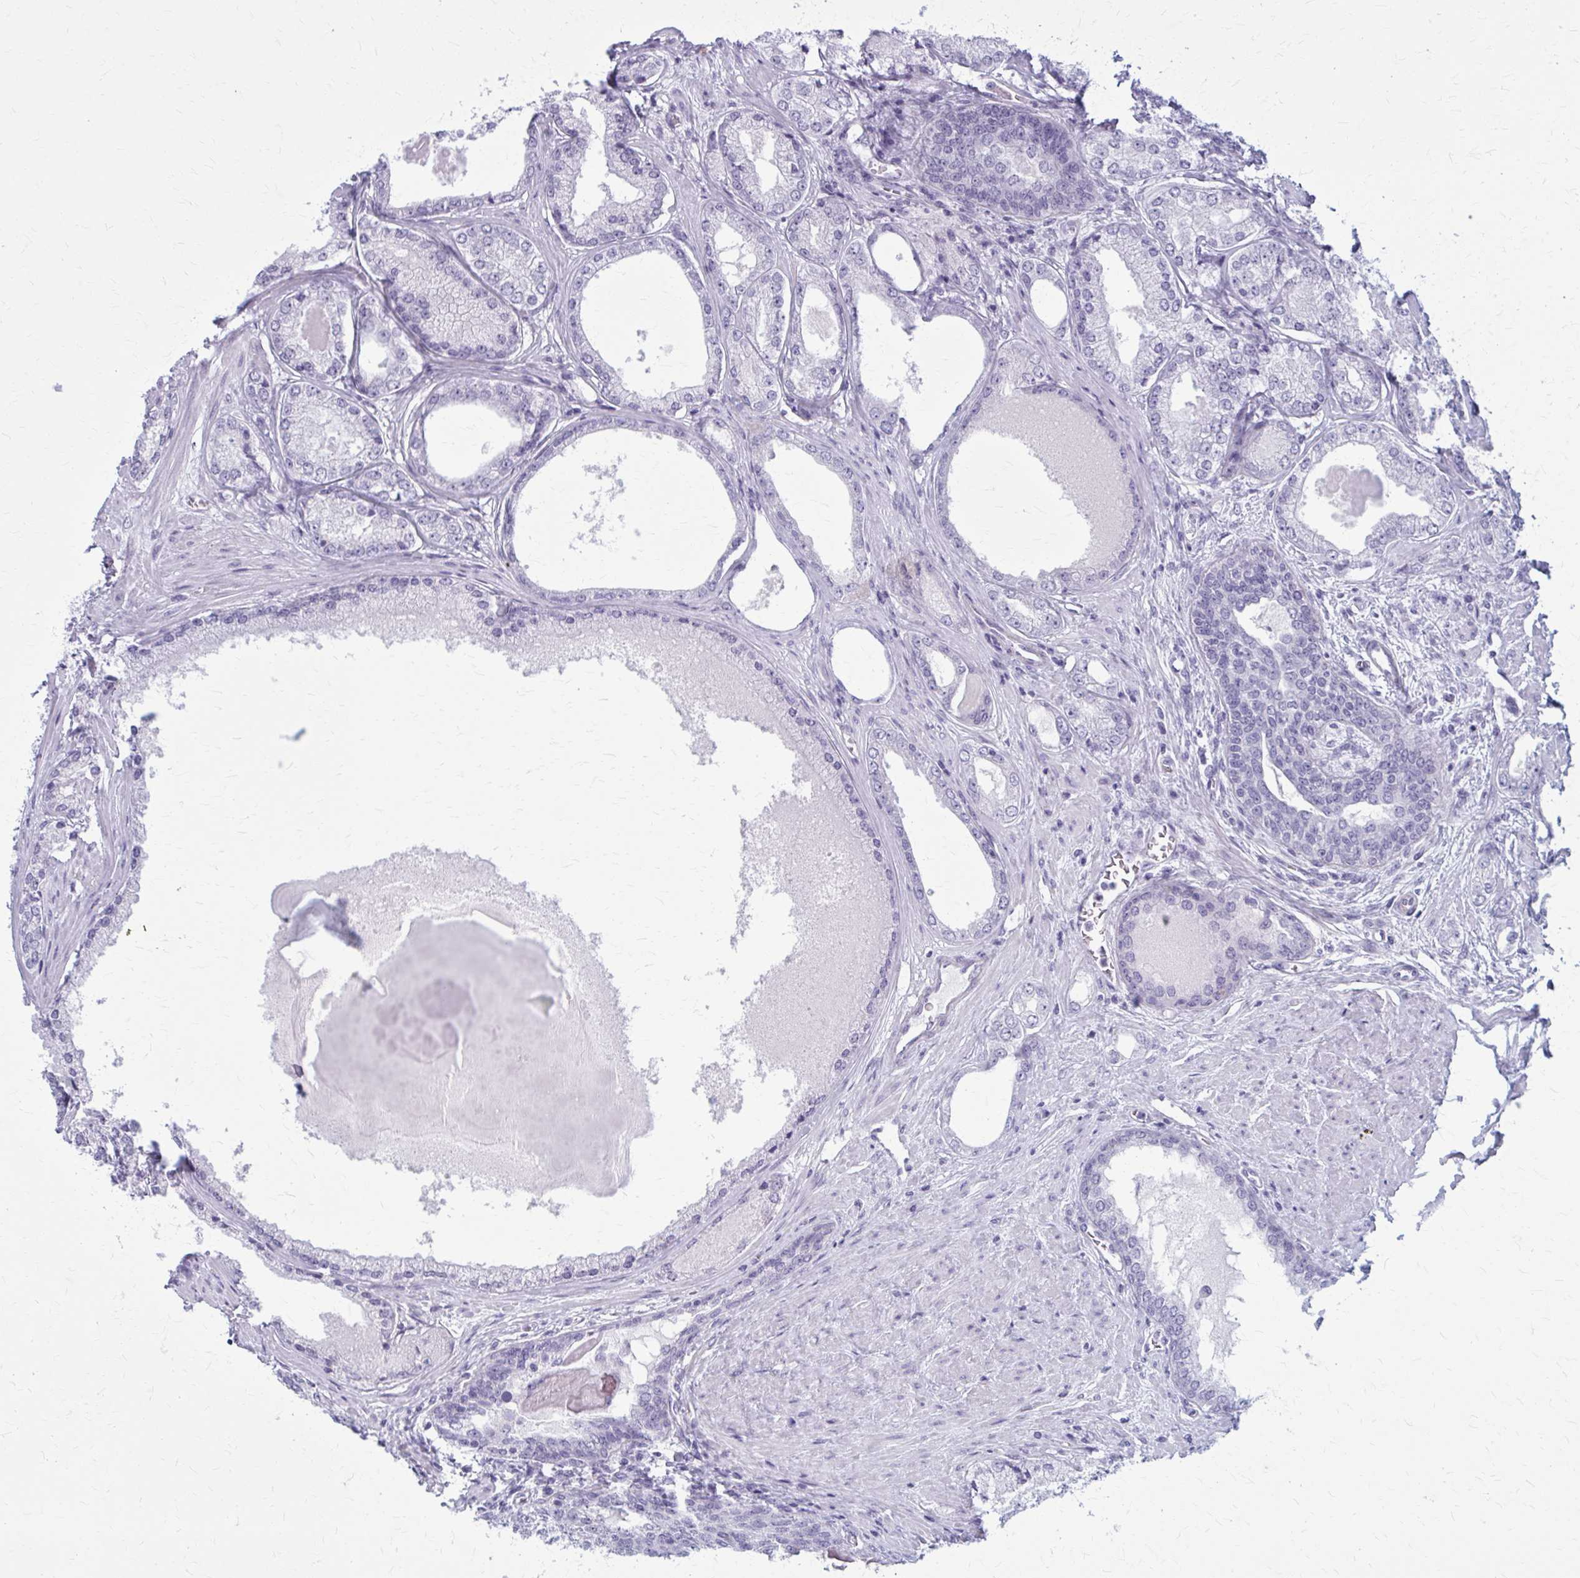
{"staining": {"intensity": "negative", "quantity": "none", "location": "none"}, "tissue": "prostate cancer", "cell_type": "Tumor cells", "image_type": "cancer", "snomed": [{"axis": "morphology", "description": "Adenocarcinoma, NOS"}, {"axis": "morphology", "description": "Adenocarcinoma, Low grade"}, {"axis": "topography", "description": "Prostate"}], "caption": "IHC of human prostate adenocarcinoma displays no staining in tumor cells.", "gene": "CASQ2", "patient": {"sex": "male", "age": 68}}